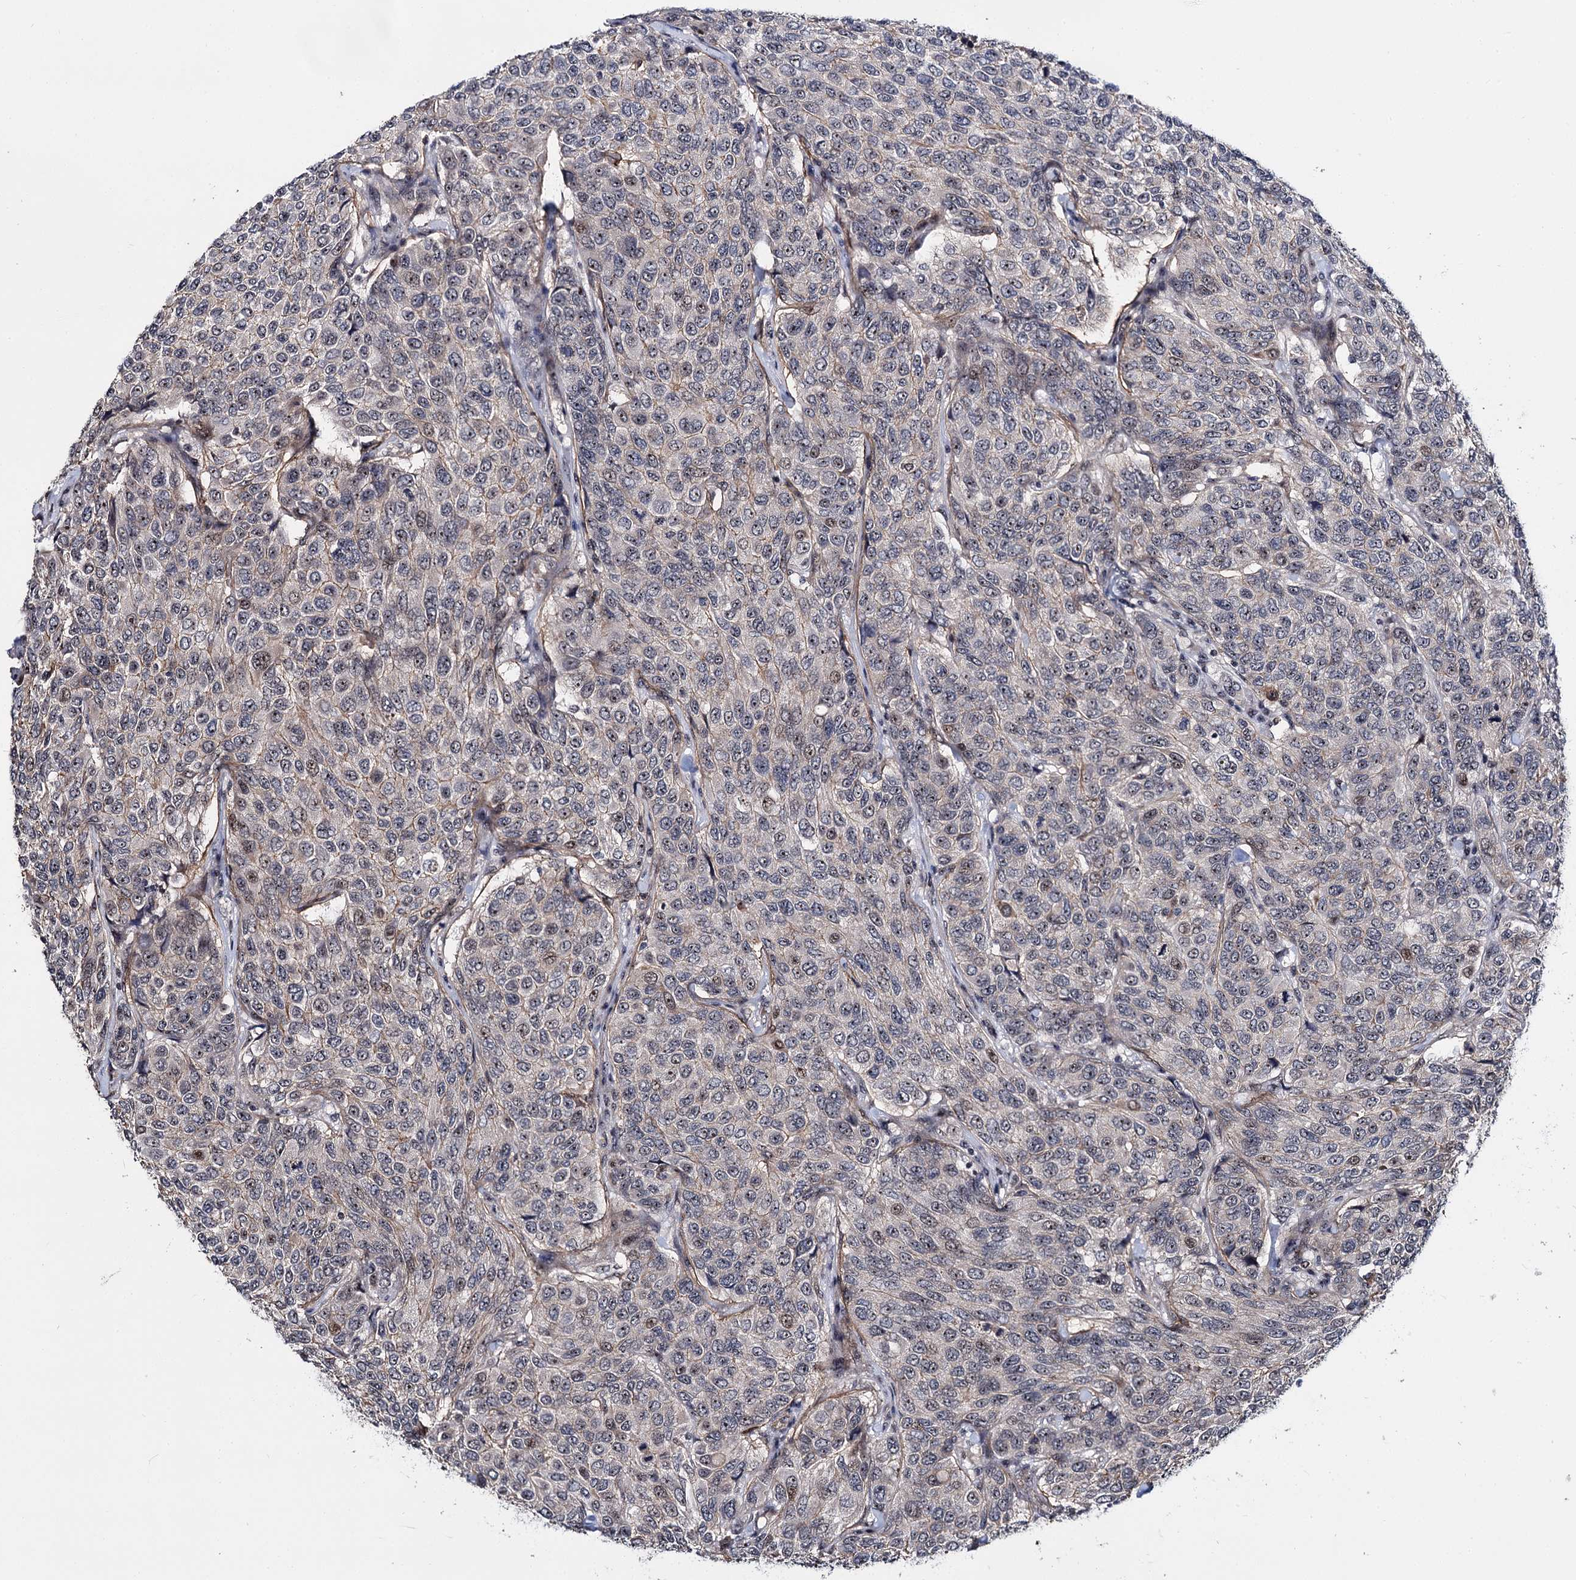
{"staining": {"intensity": "negative", "quantity": "none", "location": "none"}, "tissue": "breast cancer", "cell_type": "Tumor cells", "image_type": "cancer", "snomed": [{"axis": "morphology", "description": "Duct carcinoma"}, {"axis": "topography", "description": "Breast"}], "caption": "There is no significant expression in tumor cells of invasive ductal carcinoma (breast). (DAB immunohistochemistry with hematoxylin counter stain).", "gene": "SUPT20H", "patient": {"sex": "female", "age": 55}}